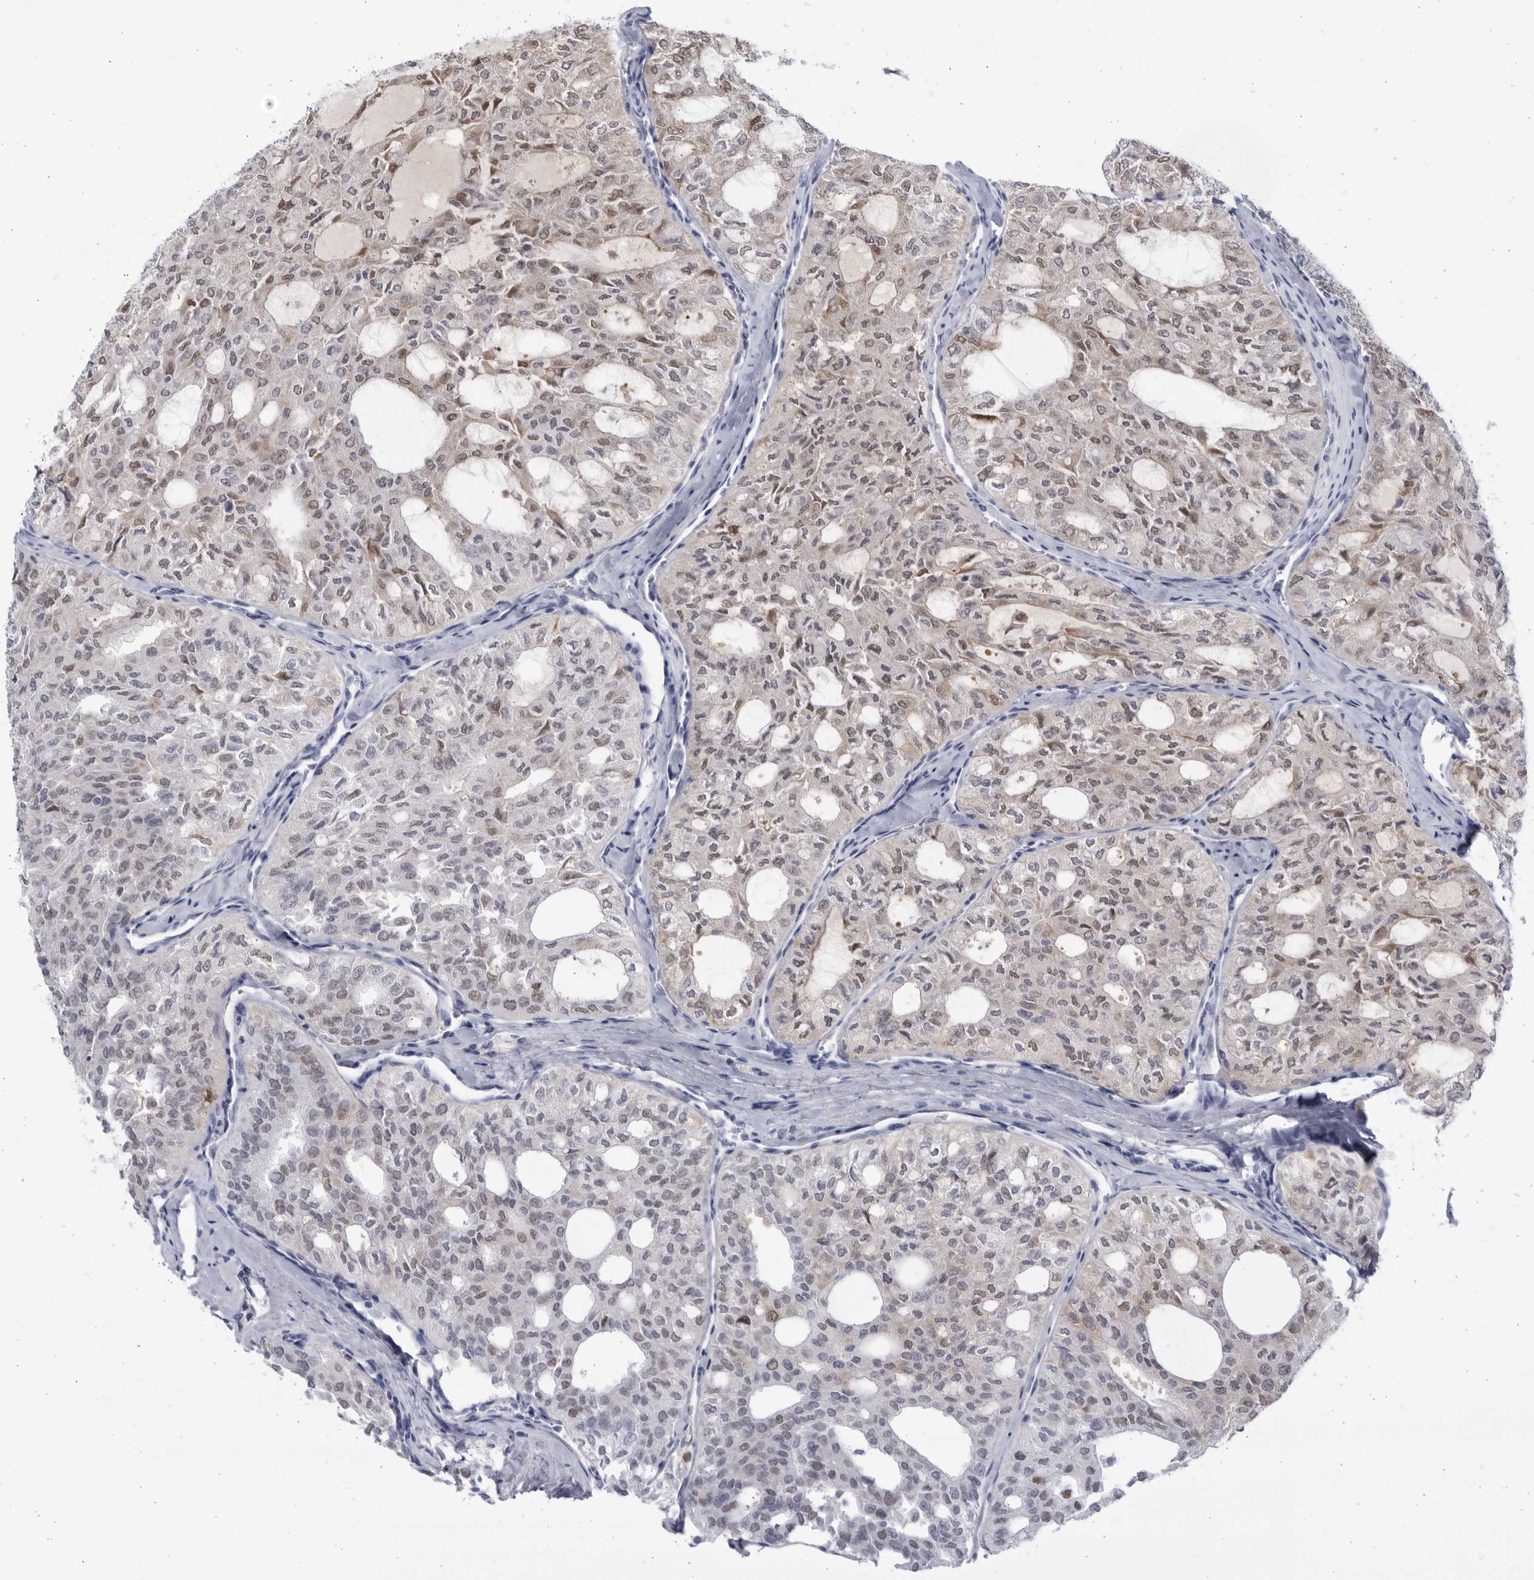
{"staining": {"intensity": "weak", "quantity": "25%-75%", "location": "cytoplasmic/membranous,nuclear"}, "tissue": "thyroid cancer", "cell_type": "Tumor cells", "image_type": "cancer", "snomed": [{"axis": "morphology", "description": "Follicular adenoma carcinoma, NOS"}, {"axis": "topography", "description": "Thyroid gland"}], "caption": "The immunohistochemical stain labels weak cytoplasmic/membranous and nuclear positivity in tumor cells of follicular adenoma carcinoma (thyroid) tissue.", "gene": "CCDC181", "patient": {"sex": "male", "age": 75}}